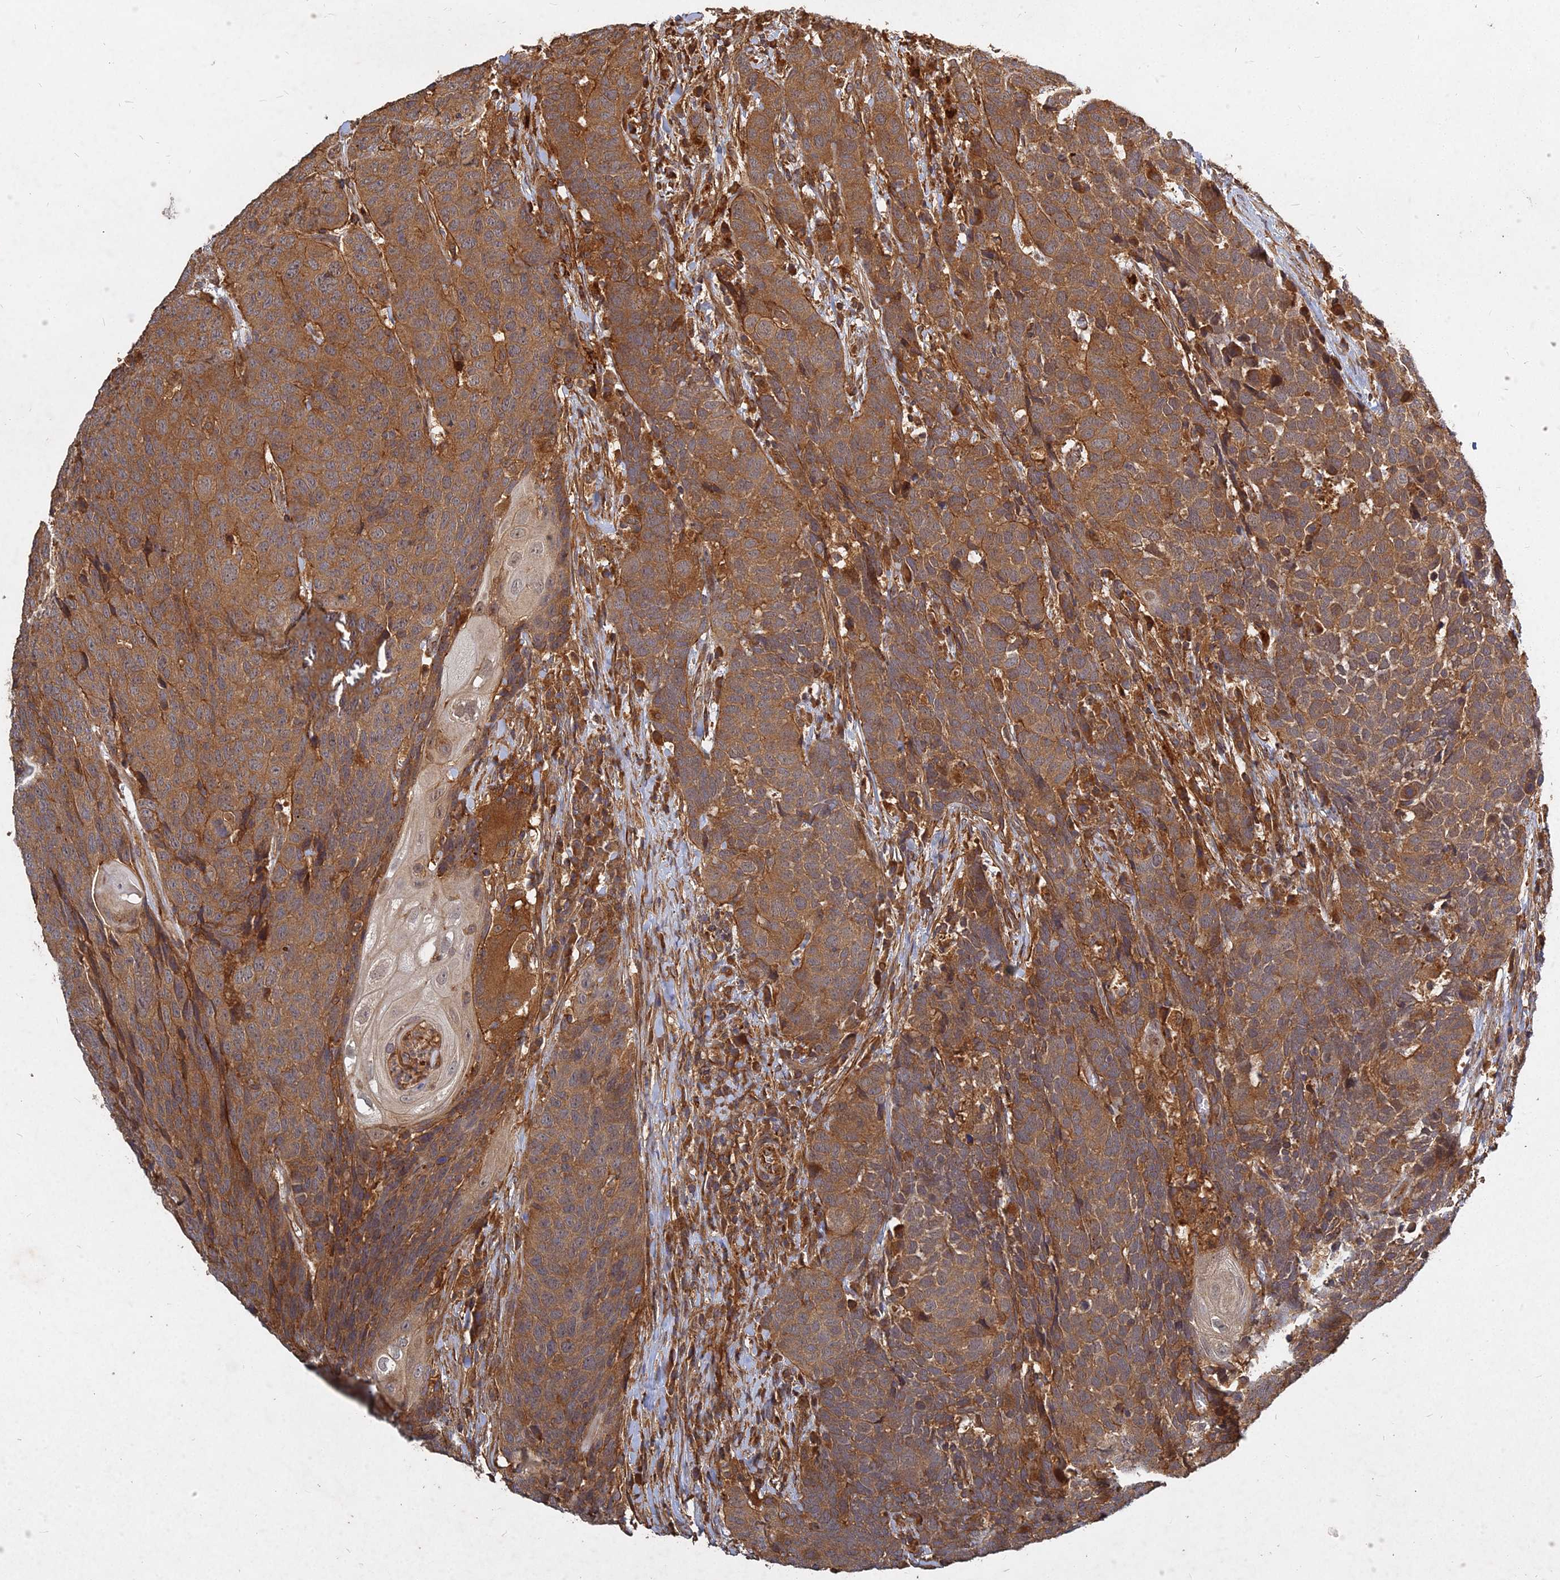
{"staining": {"intensity": "strong", "quantity": ">75%", "location": "cytoplasmic/membranous"}, "tissue": "head and neck cancer", "cell_type": "Tumor cells", "image_type": "cancer", "snomed": [{"axis": "morphology", "description": "Squamous cell carcinoma, NOS"}, {"axis": "topography", "description": "Head-Neck"}], "caption": "IHC of human head and neck cancer reveals high levels of strong cytoplasmic/membranous staining in about >75% of tumor cells.", "gene": "UBE2W", "patient": {"sex": "male", "age": 66}}